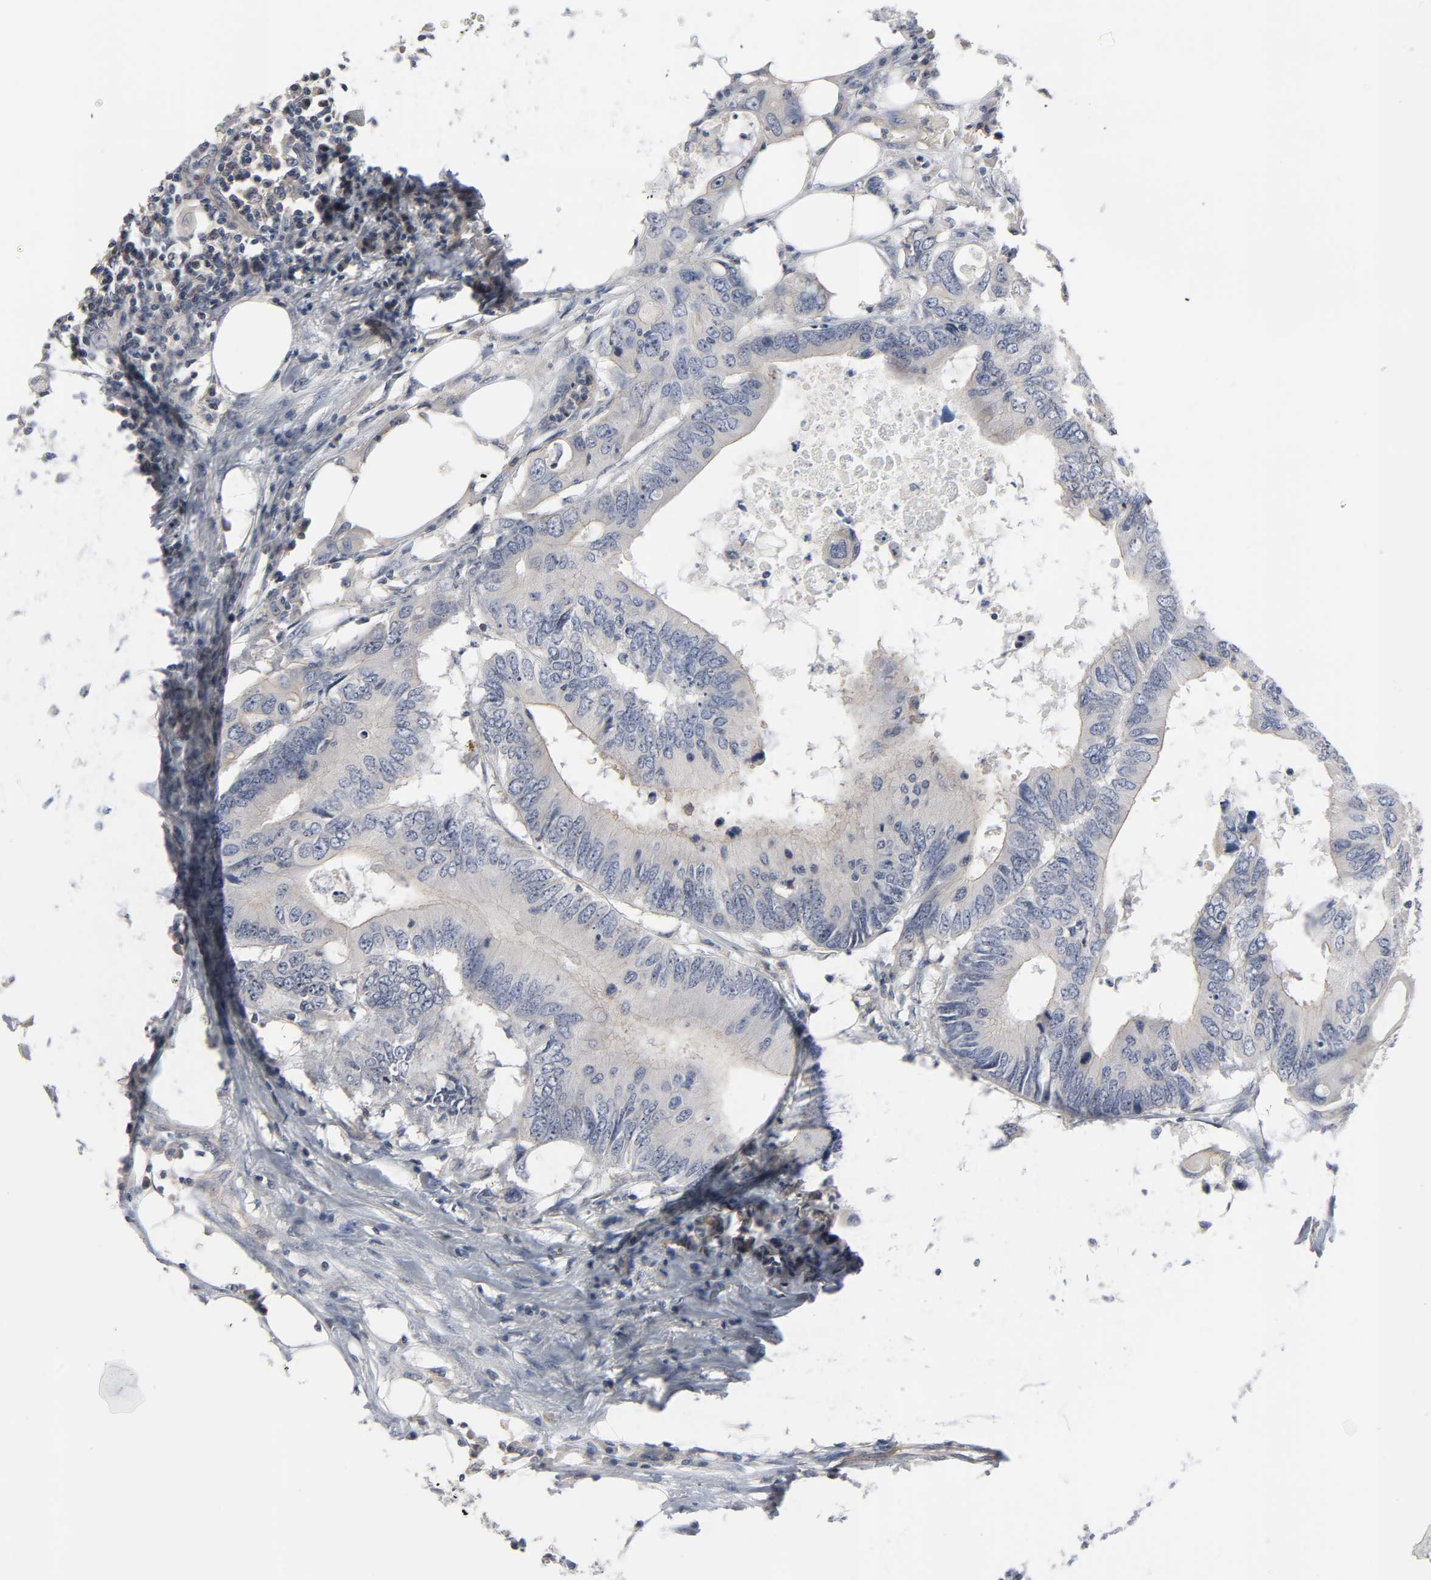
{"staining": {"intensity": "negative", "quantity": "none", "location": "none"}, "tissue": "colorectal cancer", "cell_type": "Tumor cells", "image_type": "cancer", "snomed": [{"axis": "morphology", "description": "Adenocarcinoma, NOS"}, {"axis": "topography", "description": "Colon"}], "caption": "Tumor cells show no significant protein expression in colorectal cancer (adenocarcinoma).", "gene": "DDX10", "patient": {"sex": "male", "age": 71}}